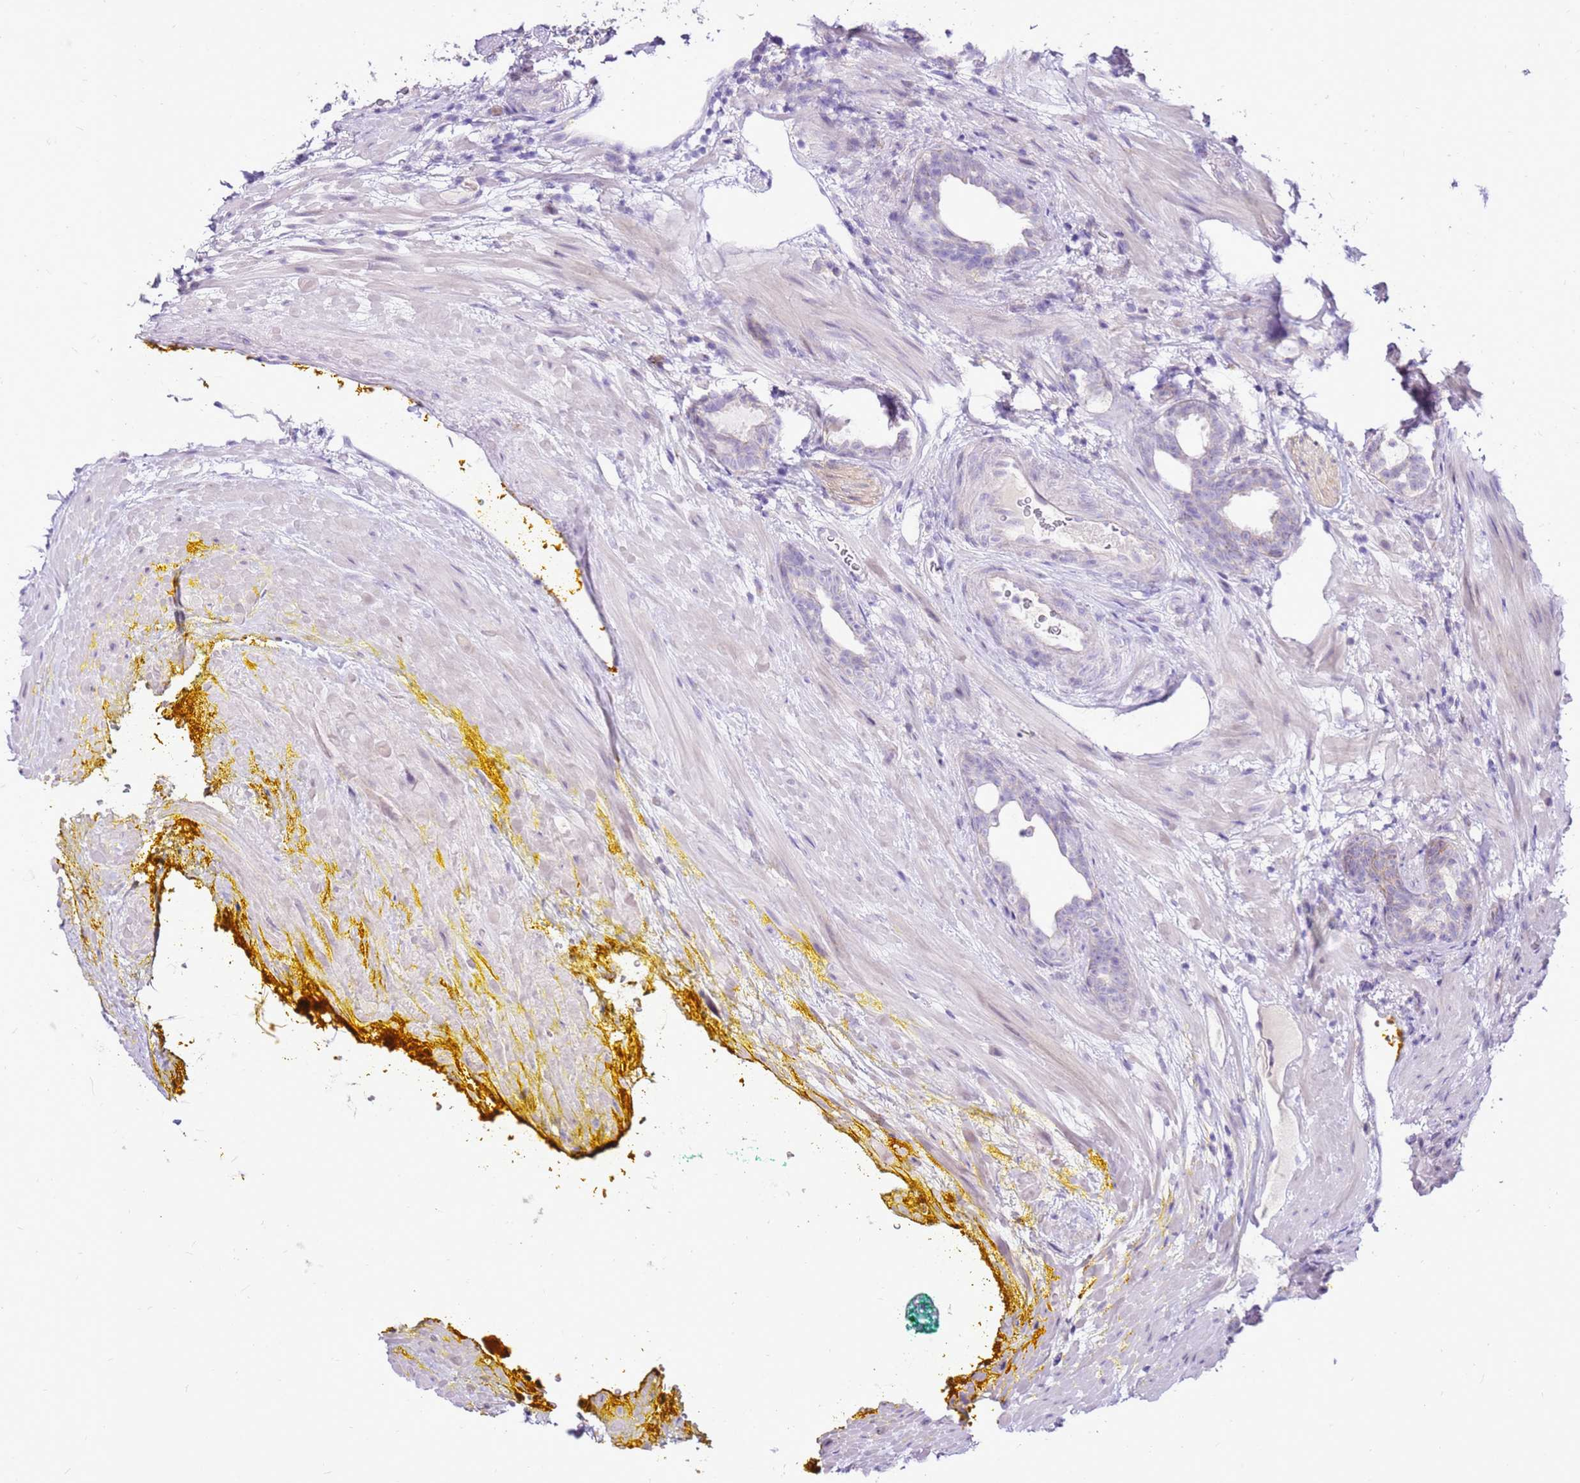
{"staining": {"intensity": "negative", "quantity": "none", "location": "none"}, "tissue": "prostate cancer", "cell_type": "Tumor cells", "image_type": "cancer", "snomed": [{"axis": "morphology", "description": "Adenocarcinoma, High grade"}, {"axis": "topography", "description": "Prostate"}], "caption": "Human prostate cancer (adenocarcinoma (high-grade)) stained for a protein using IHC reveals no staining in tumor cells.", "gene": "SLC38A5", "patient": {"sex": "male", "age": 67}}